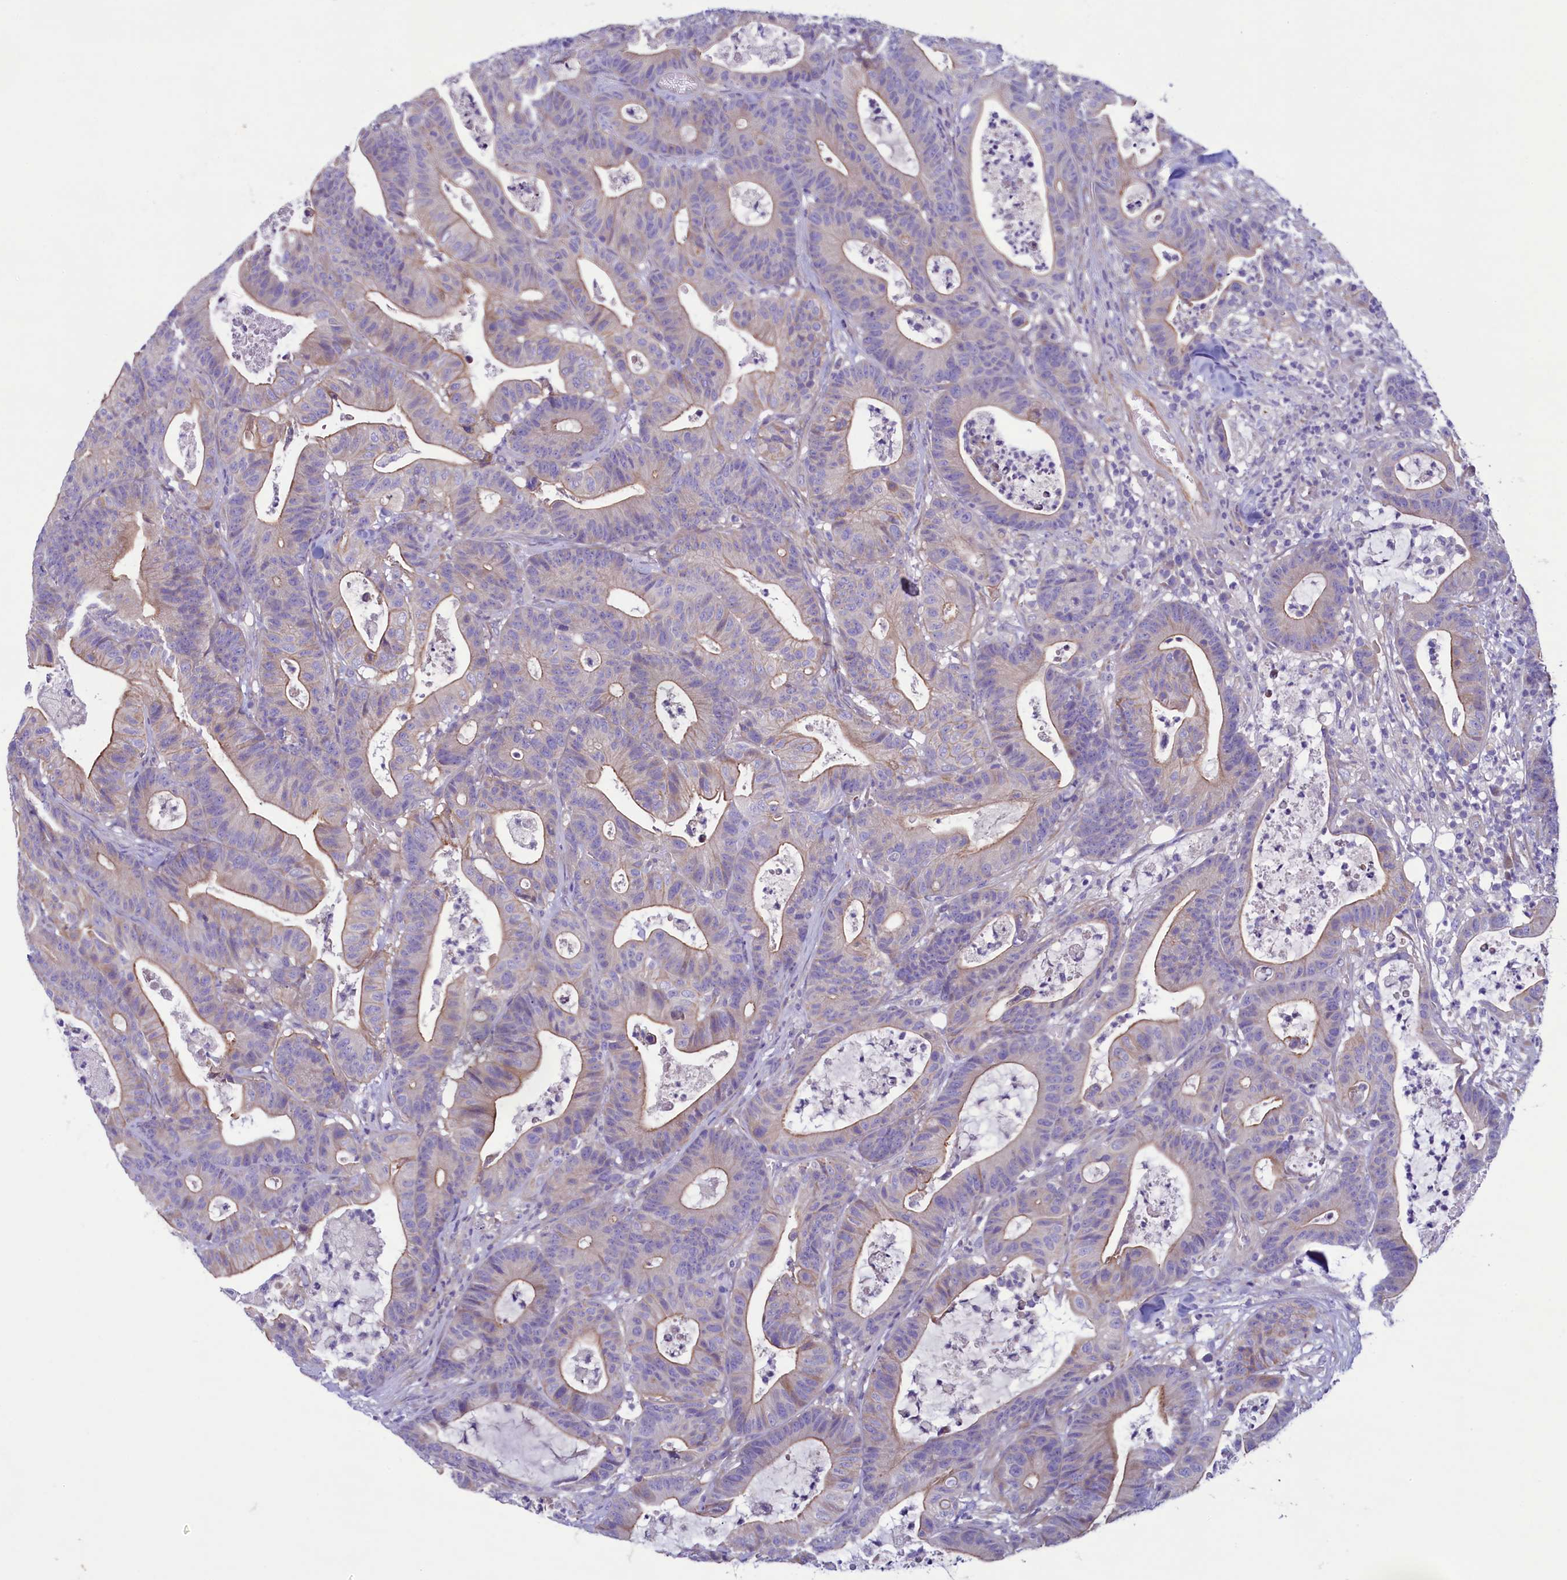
{"staining": {"intensity": "weak", "quantity": "25%-75%", "location": "cytoplasmic/membranous"}, "tissue": "colorectal cancer", "cell_type": "Tumor cells", "image_type": "cancer", "snomed": [{"axis": "morphology", "description": "Adenocarcinoma, NOS"}, {"axis": "topography", "description": "Colon"}], "caption": "Immunohistochemistry (IHC) (DAB) staining of colorectal adenocarcinoma demonstrates weak cytoplasmic/membranous protein expression in about 25%-75% of tumor cells.", "gene": "KRBOX5", "patient": {"sex": "female", "age": 84}}